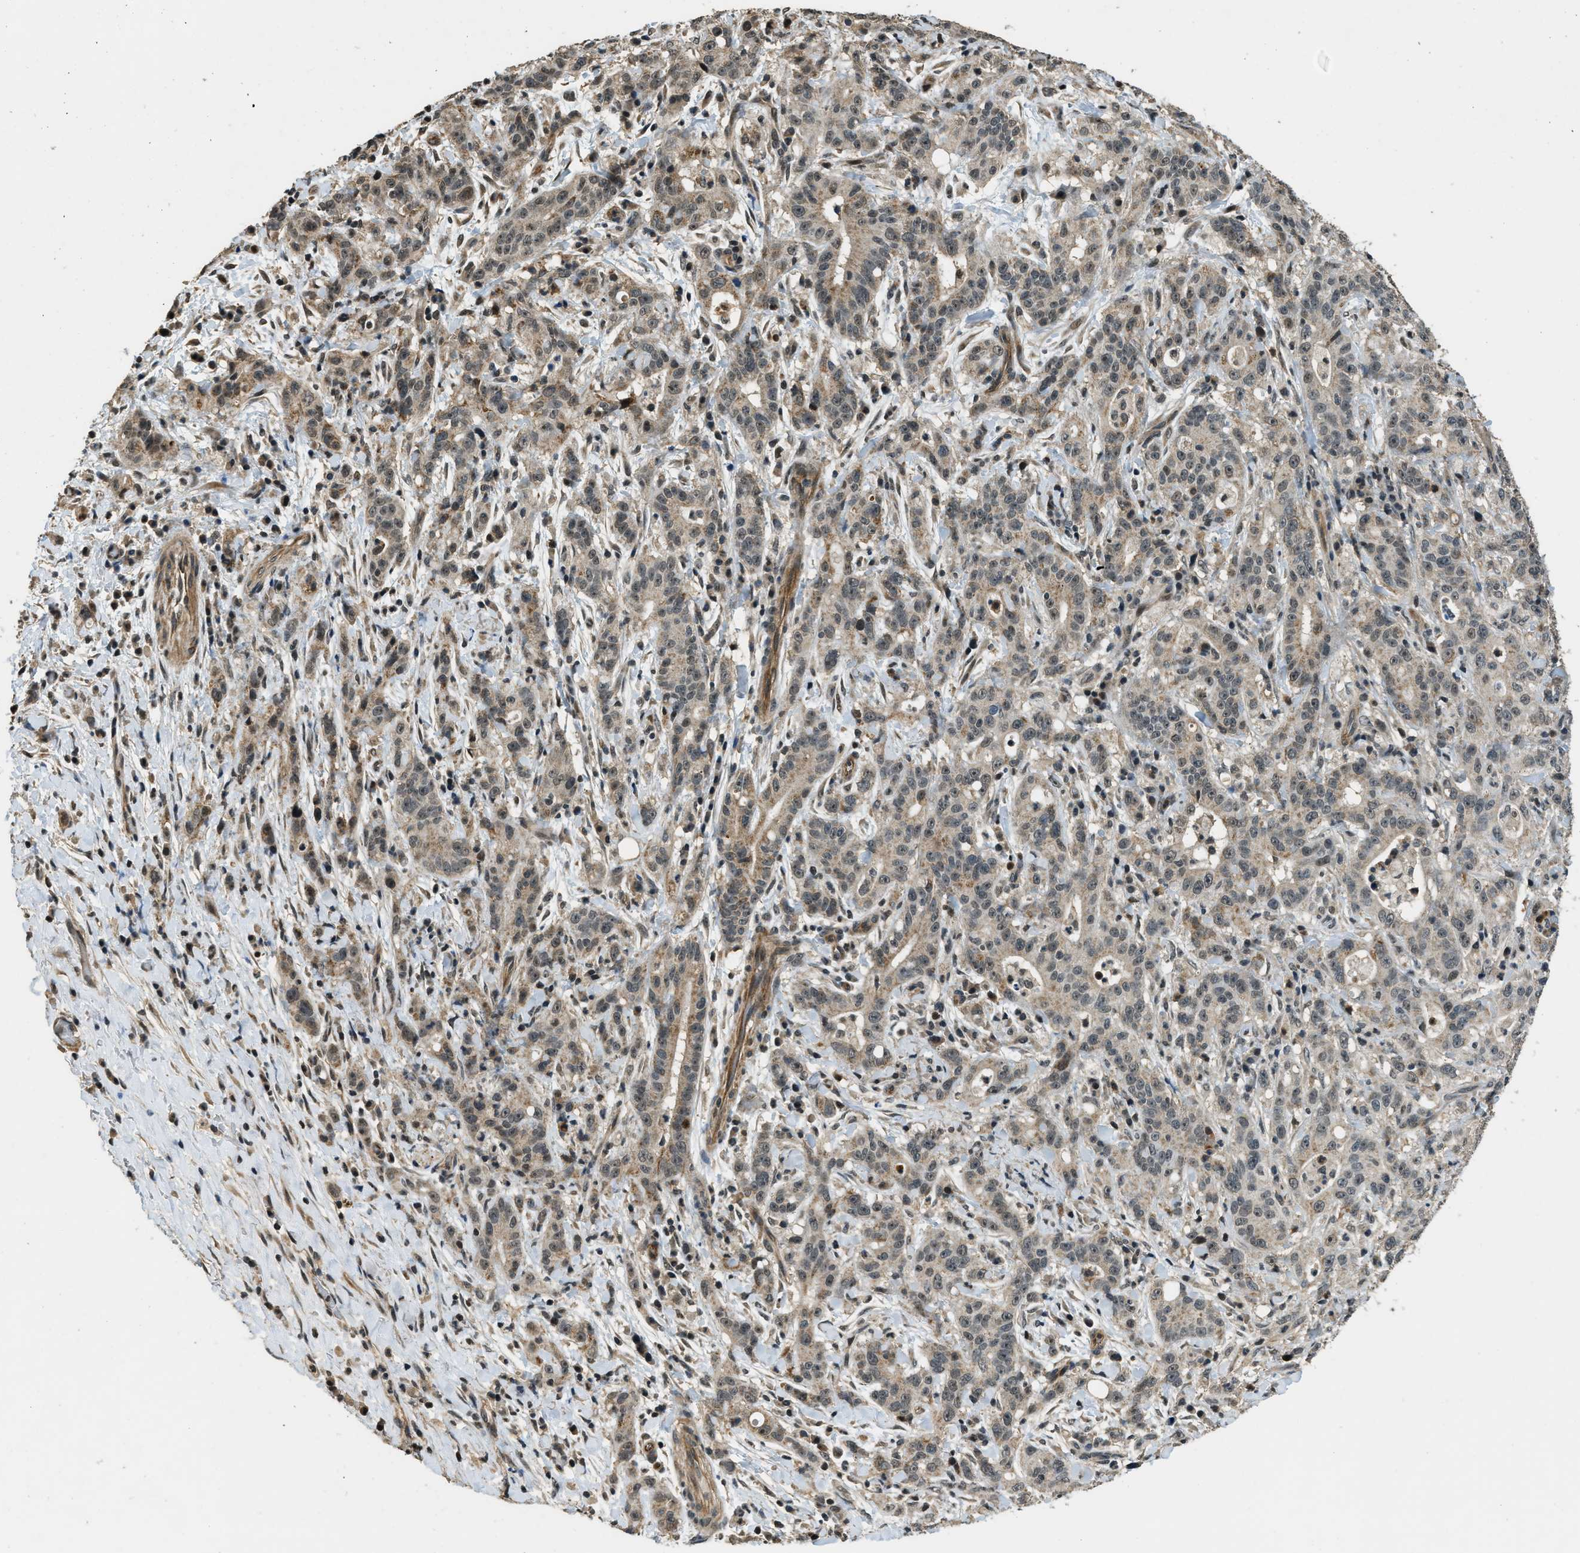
{"staining": {"intensity": "weak", "quantity": ">75%", "location": "cytoplasmic/membranous,nuclear"}, "tissue": "liver cancer", "cell_type": "Tumor cells", "image_type": "cancer", "snomed": [{"axis": "morphology", "description": "Cholangiocarcinoma"}, {"axis": "topography", "description": "Liver"}], "caption": "Liver cancer (cholangiocarcinoma) was stained to show a protein in brown. There is low levels of weak cytoplasmic/membranous and nuclear expression in about >75% of tumor cells.", "gene": "MED21", "patient": {"sex": "female", "age": 38}}